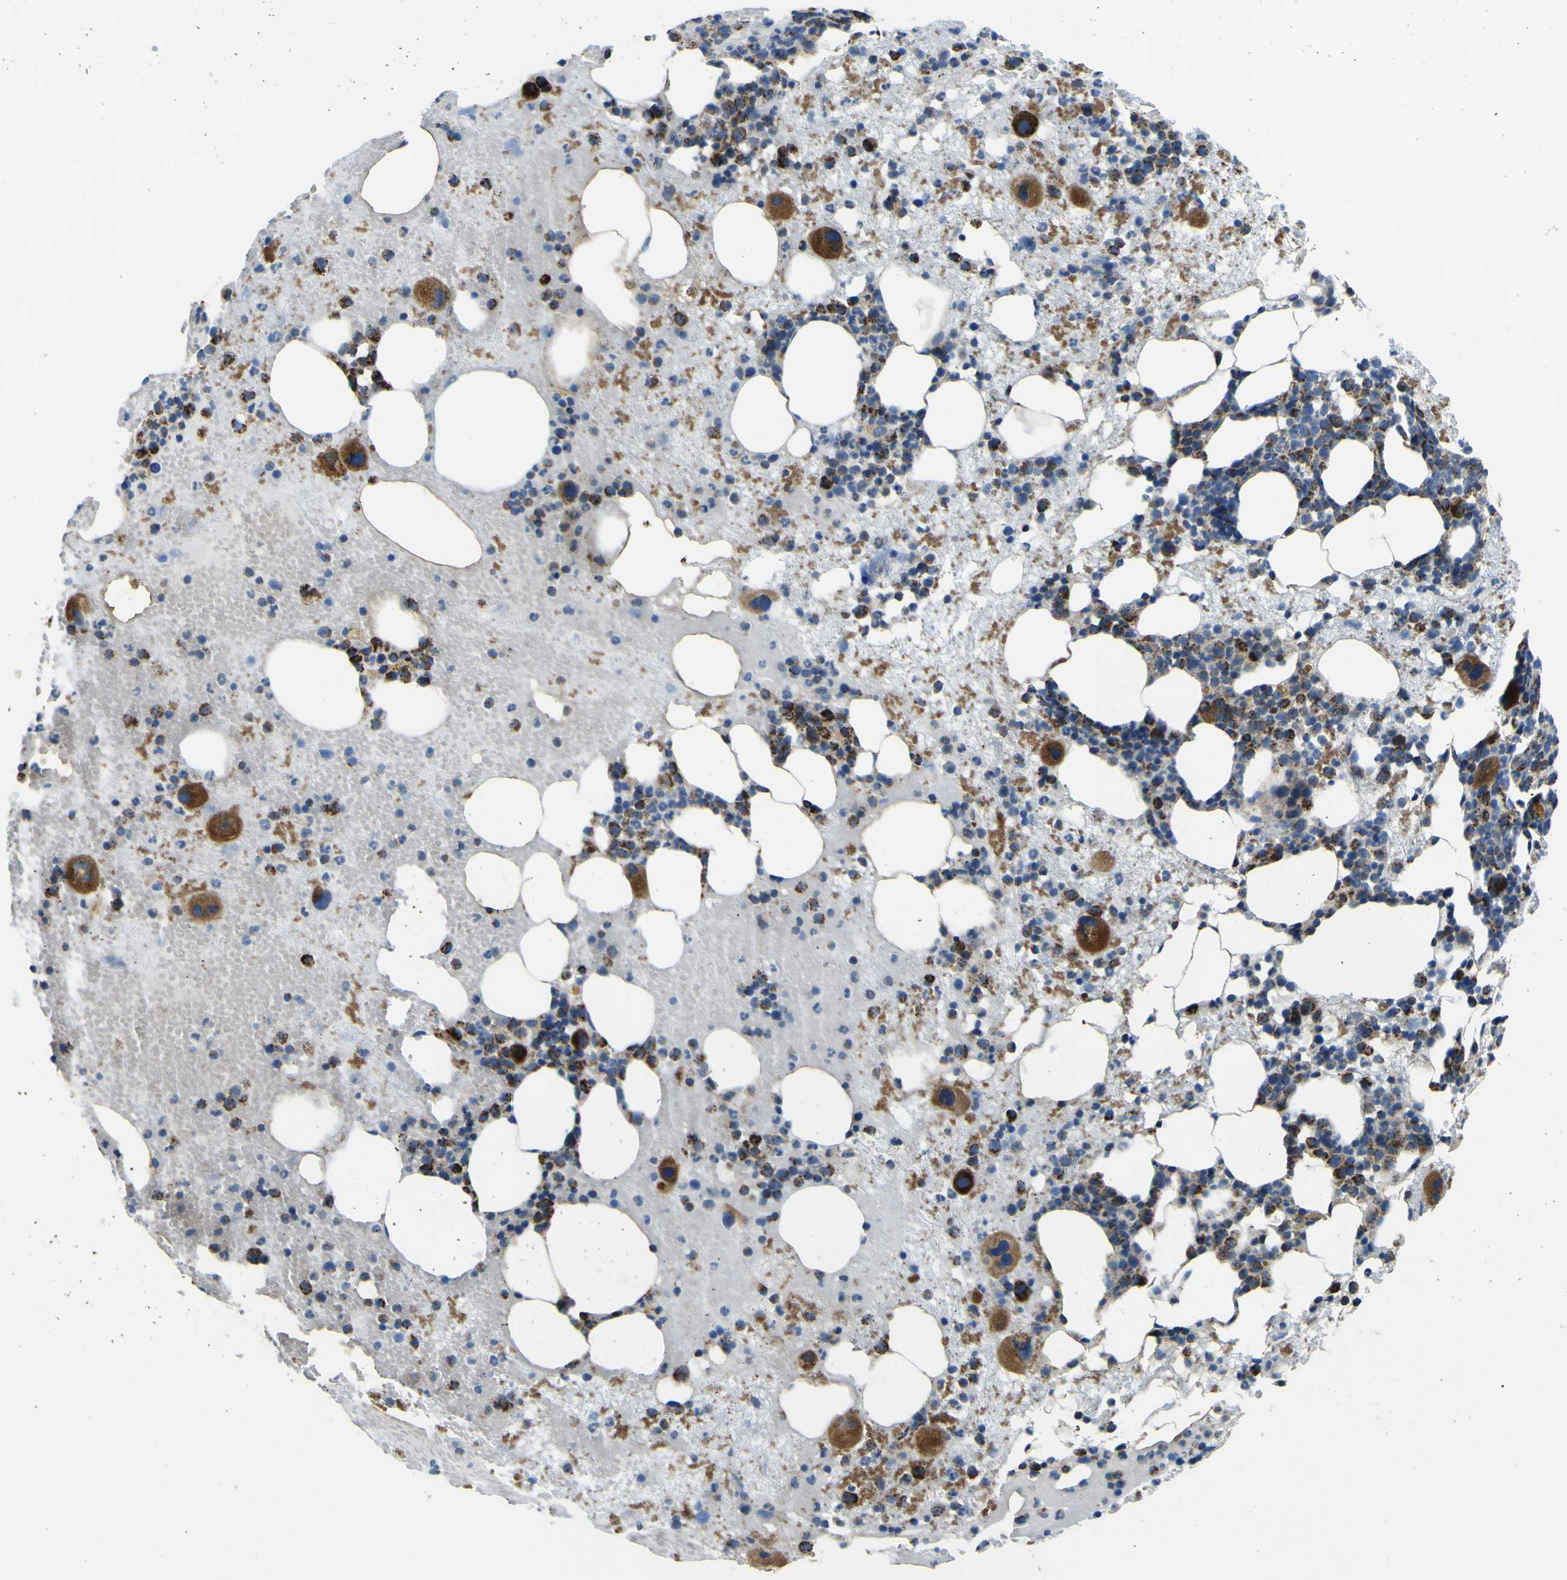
{"staining": {"intensity": "strong", "quantity": "25%-75%", "location": "cytoplasmic/membranous"}, "tissue": "bone marrow", "cell_type": "Hematopoietic cells", "image_type": "normal", "snomed": [{"axis": "morphology", "description": "Normal tissue, NOS"}, {"axis": "morphology", "description": "Inflammation, NOS"}, {"axis": "topography", "description": "Bone marrow"}], "caption": "DAB (3,3'-diaminobenzidine) immunohistochemical staining of benign human bone marrow shows strong cytoplasmic/membranous protein expression in about 25%-75% of hematopoietic cells. (DAB IHC, brown staining for protein, blue staining for nuclei).", "gene": "ALDH18A1", "patient": {"sex": "male", "age": 43}}